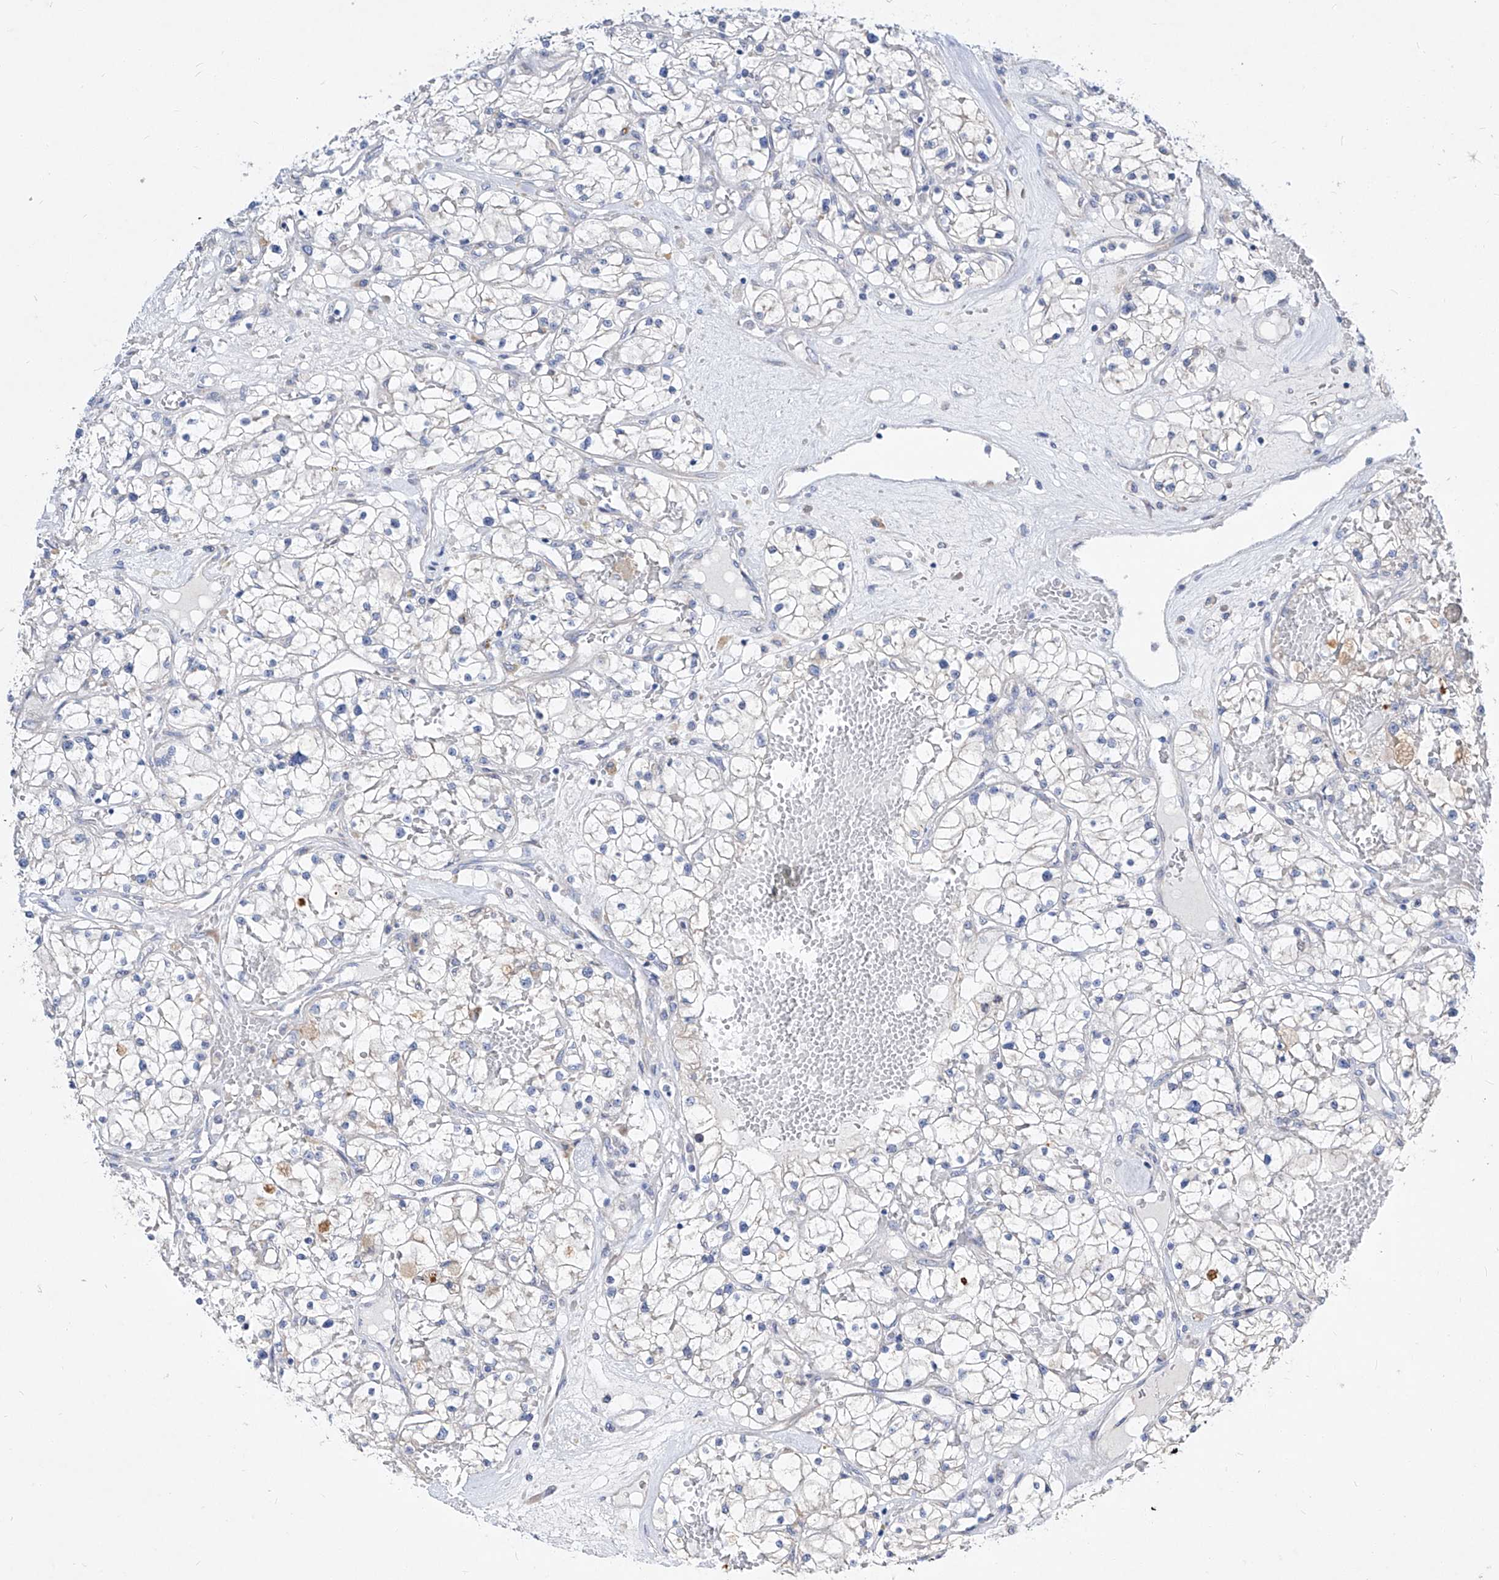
{"staining": {"intensity": "negative", "quantity": "none", "location": "none"}, "tissue": "renal cancer", "cell_type": "Tumor cells", "image_type": "cancer", "snomed": [{"axis": "morphology", "description": "Normal tissue, NOS"}, {"axis": "morphology", "description": "Adenocarcinoma, NOS"}, {"axis": "topography", "description": "Kidney"}], "caption": "An image of renal adenocarcinoma stained for a protein reveals no brown staining in tumor cells.", "gene": "UFL1", "patient": {"sex": "male", "age": 68}}